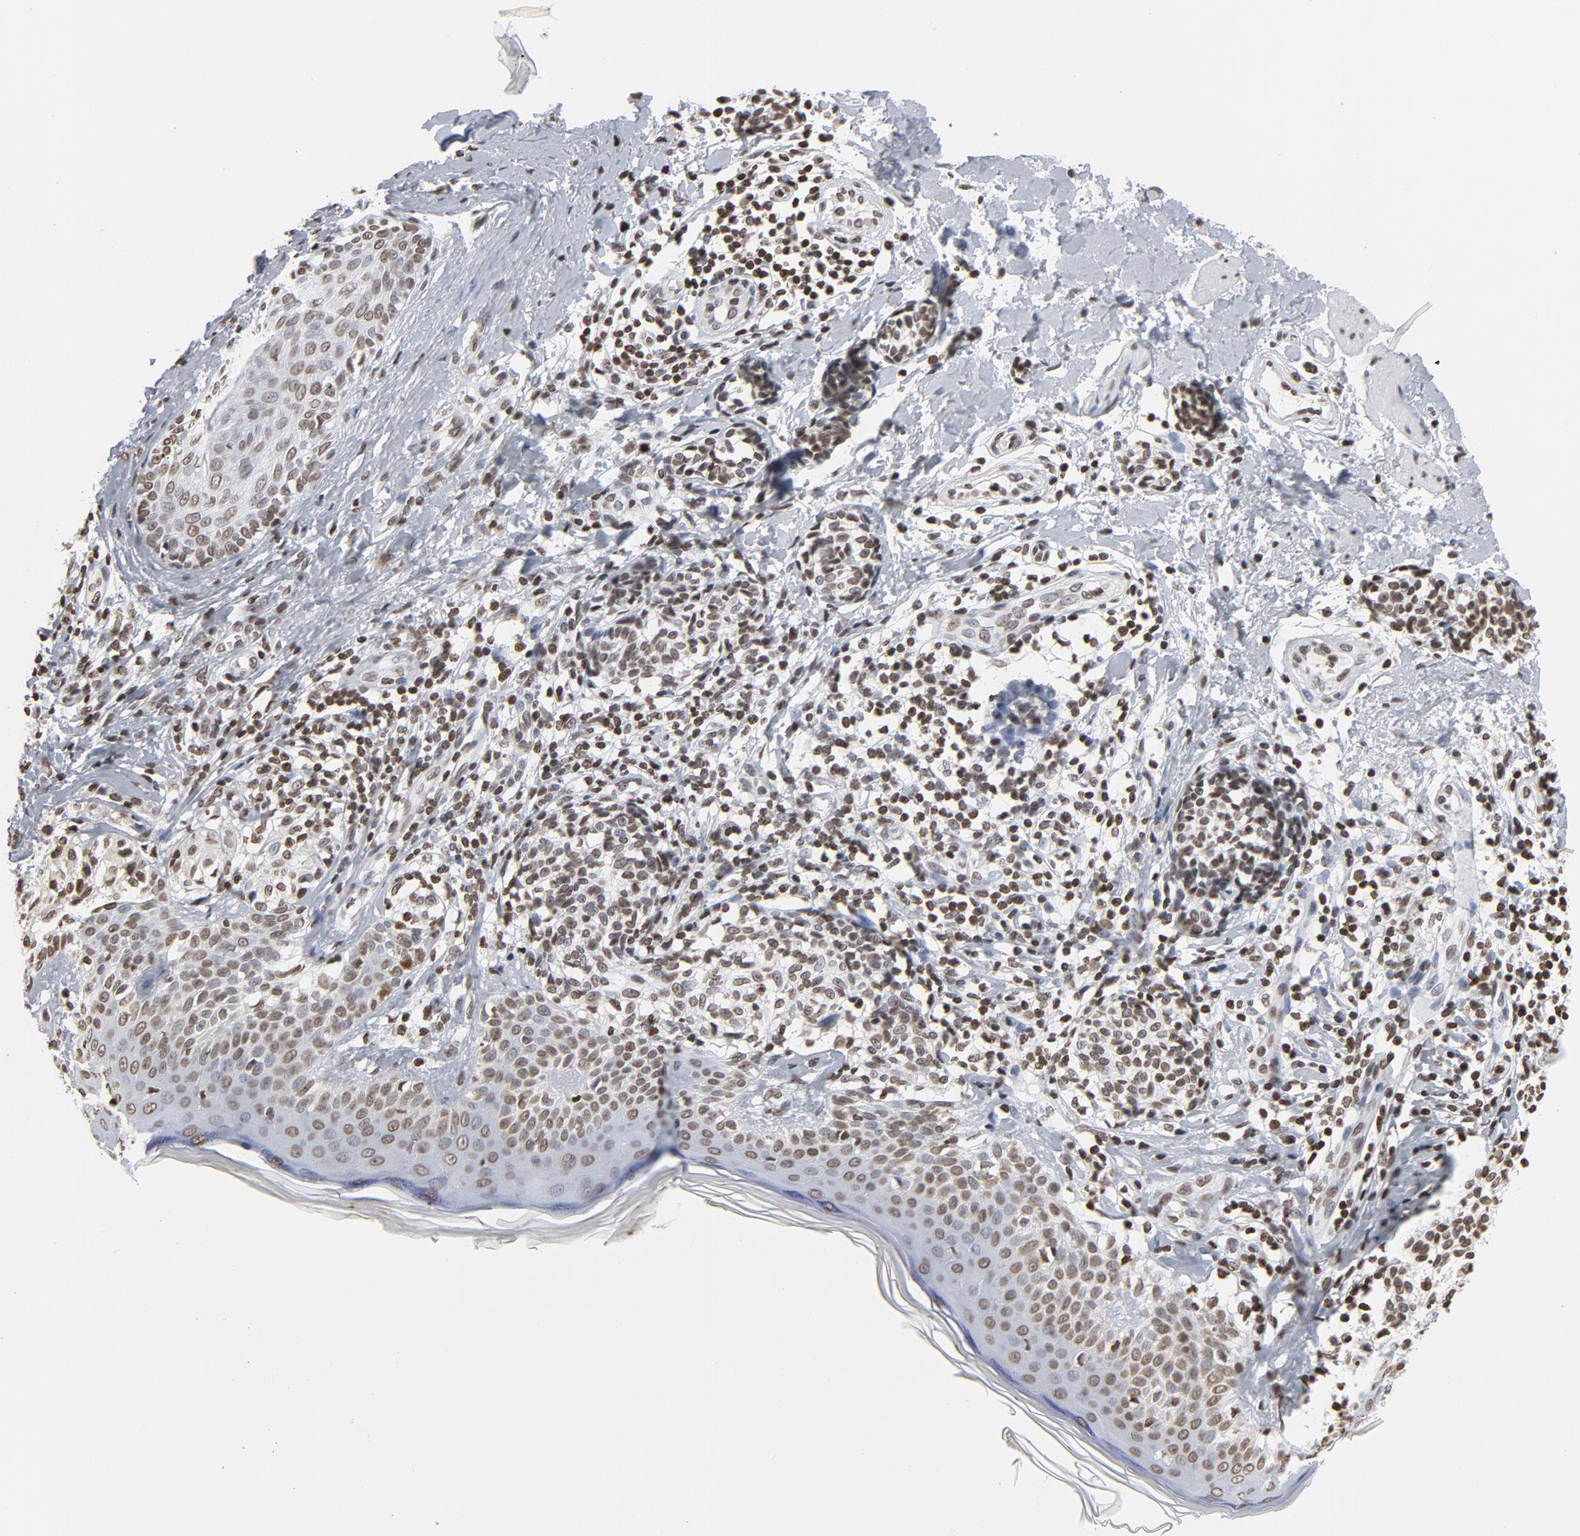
{"staining": {"intensity": "weak", "quantity": ">75%", "location": "nuclear"}, "tissue": "melanoma", "cell_type": "Tumor cells", "image_type": "cancer", "snomed": [{"axis": "morphology", "description": "Malignant melanoma, NOS"}, {"axis": "topography", "description": "Skin"}], "caption": "A high-resolution photomicrograph shows immunohistochemistry staining of malignant melanoma, which displays weak nuclear expression in about >75% of tumor cells.", "gene": "H2AC12", "patient": {"sex": "male", "age": 67}}